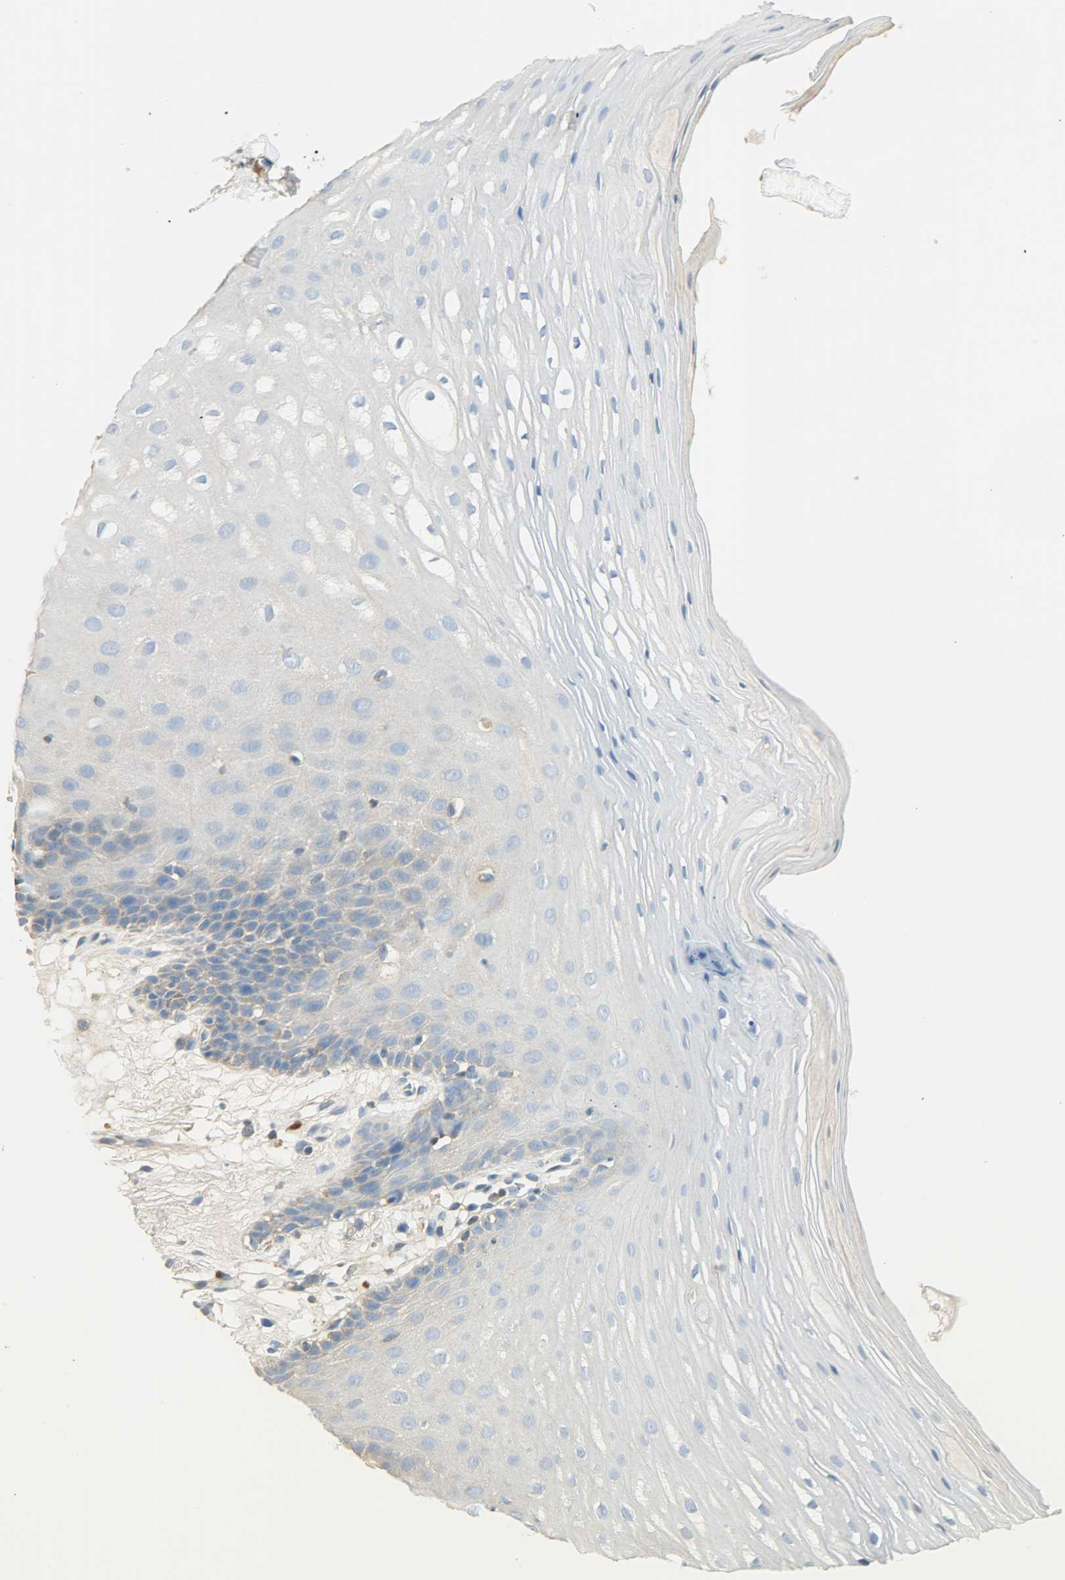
{"staining": {"intensity": "weak", "quantity": "25%-75%", "location": "cytoplasmic/membranous"}, "tissue": "oral mucosa", "cell_type": "Squamous epithelial cells", "image_type": "normal", "snomed": [{"axis": "morphology", "description": "Normal tissue, NOS"}, {"axis": "morphology", "description": "Squamous cell carcinoma, NOS"}, {"axis": "topography", "description": "Skeletal muscle"}, {"axis": "topography", "description": "Oral tissue"}, {"axis": "topography", "description": "Head-Neck"}], "caption": "Protein staining shows weak cytoplasmic/membranous staining in about 25%-75% of squamous epithelial cells in normal oral mucosa. (IHC, brightfield microscopy, high magnification).", "gene": "NNT", "patient": {"sex": "male", "age": 71}}